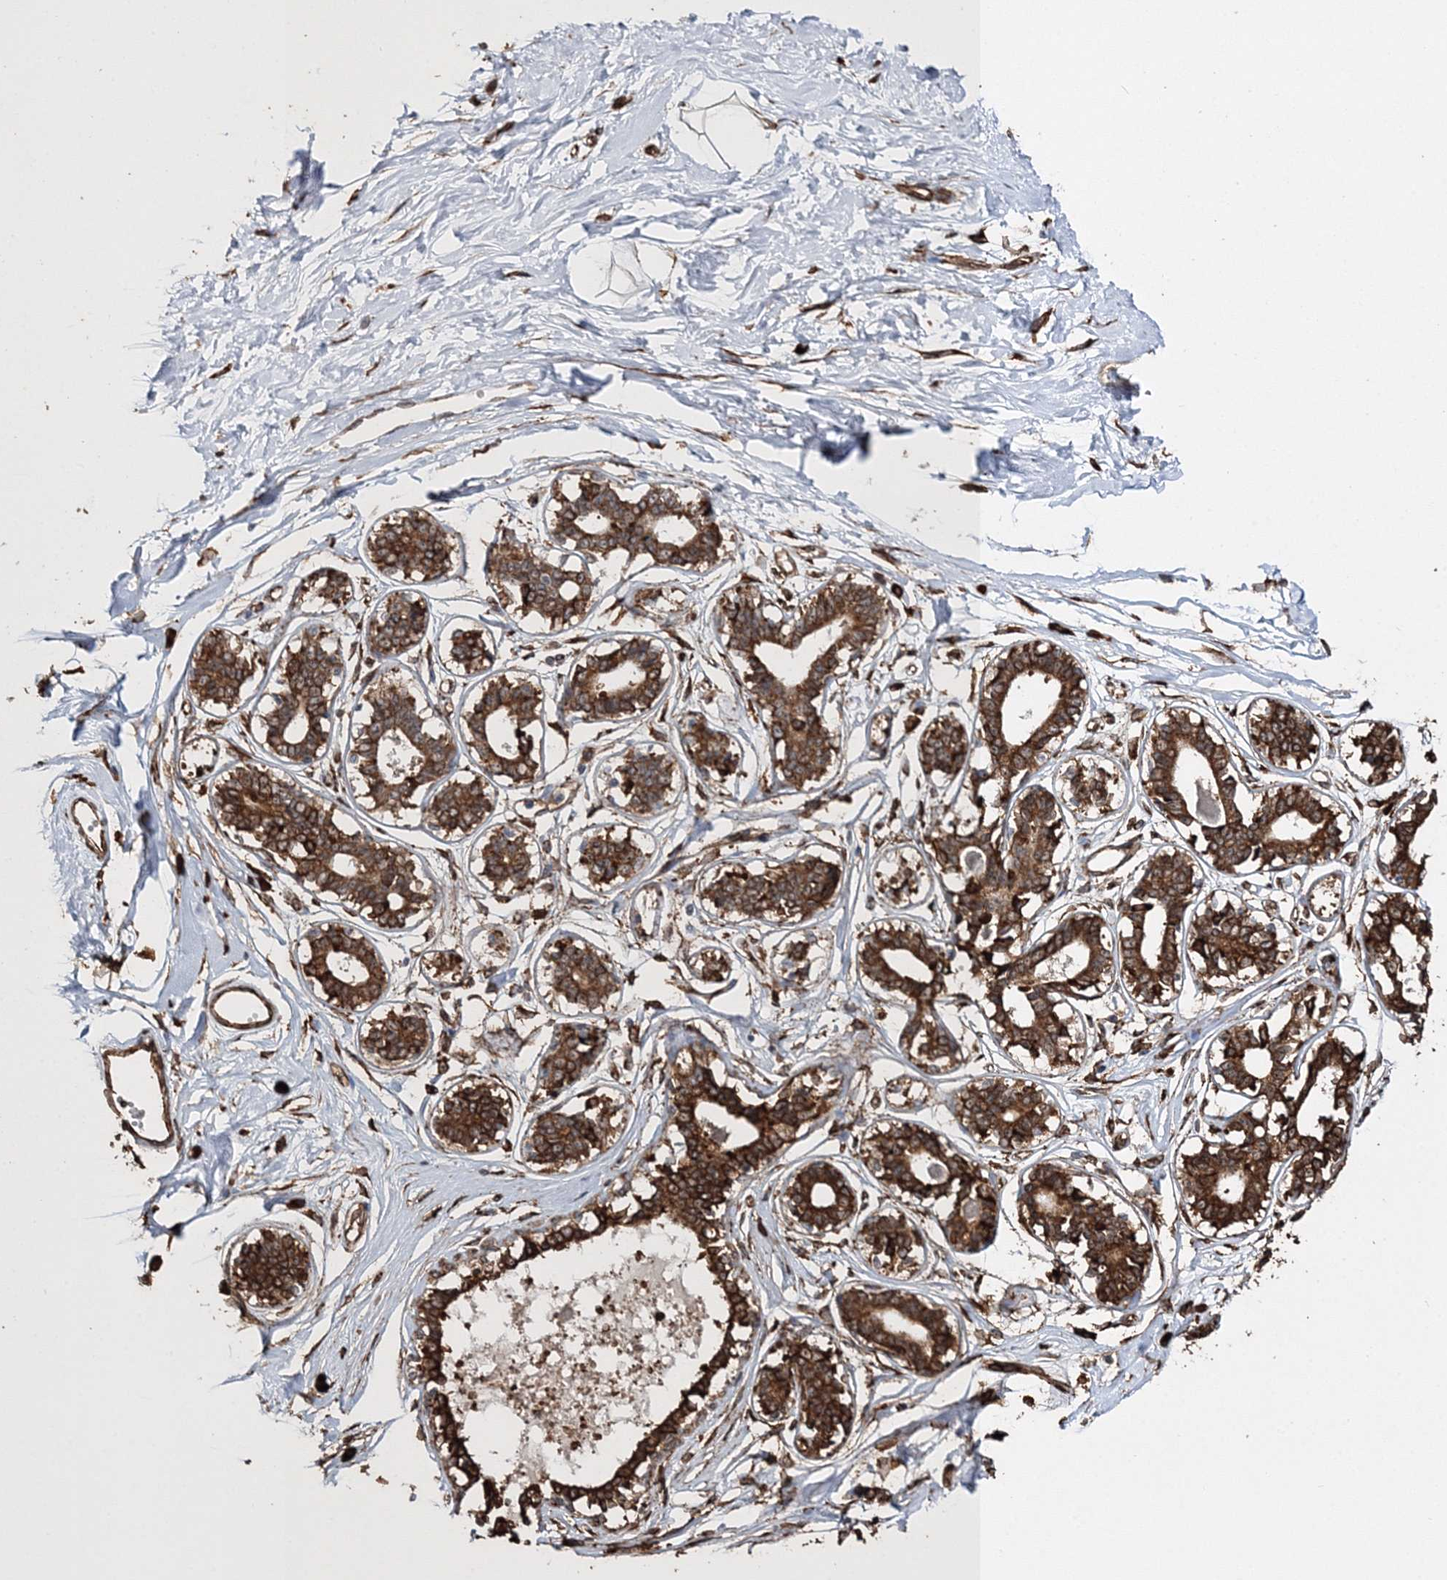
{"staining": {"intensity": "moderate", "quantity": "25%-75%", "location": "cytoplasmic/membranous"}, "tissue": "breast", "cell_type": "Adipocytes", "image_type": "normal", "snomed": [{"axis": "morphology", "description": "Normal tissue, NOS"}, {"axis": "topography", "description": "Breast"}], "caption": "Immunohistochemistry histopathology image of normal breast: human breast stained using immunohistochemistry demonstrates medium levels of moderate protein expression localized specifically in the cytoplasmic/membranous of adipocytes, appearing as a cytoplasmic/membranous brown color.", "gene": "SCRN3", "patient": {"sex": "female", "age": 45}}